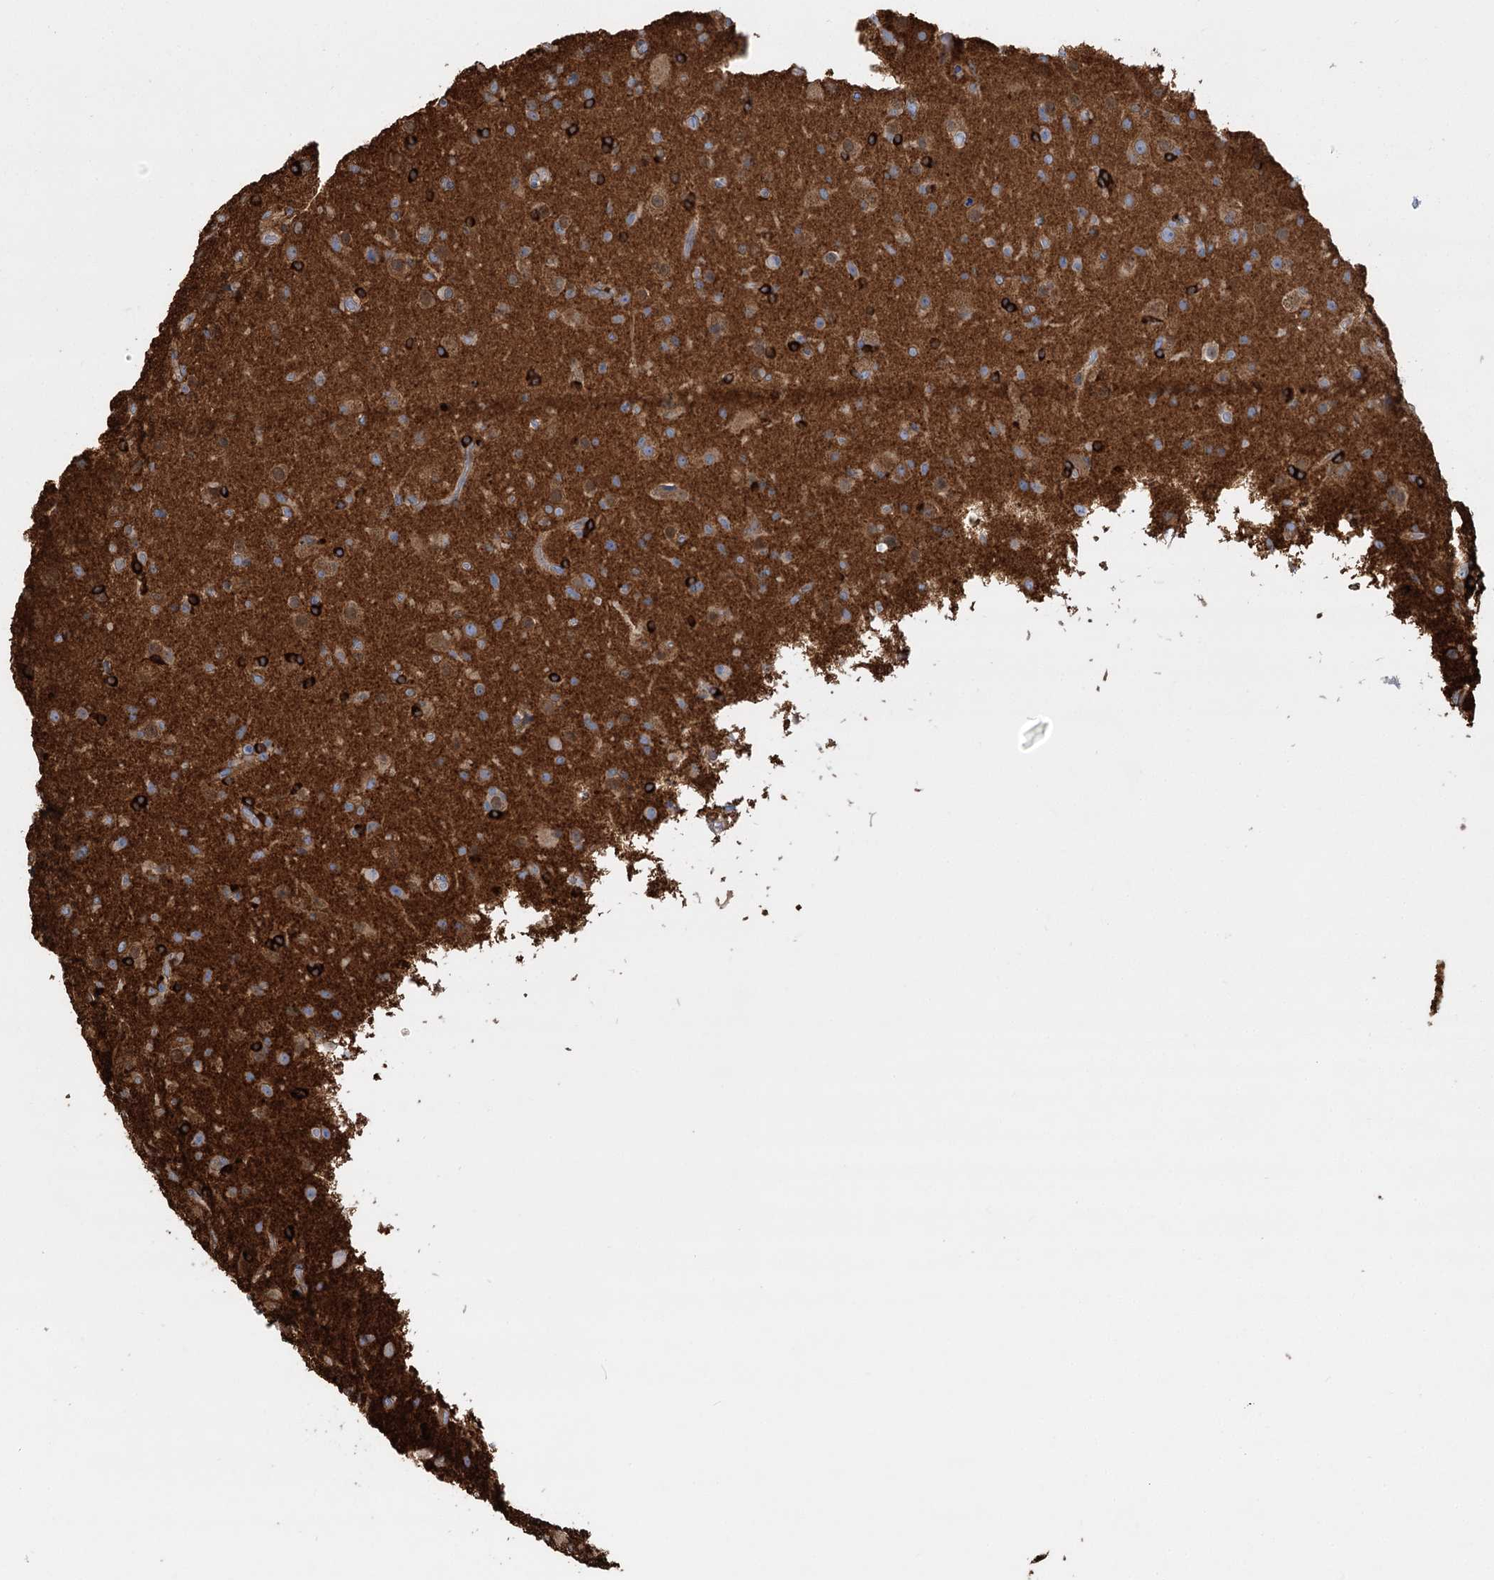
{"staining": {"intensity": "weak", "quantity": ">75%", "location": "cytoplasmic/membranous"}, "tissue": "glioma", "cell_type": "Tumor cells", "image_type": "cancer", "snomed": [{"axis": "morphology", "description": "Glioma, malignant, Low grade"}, {"axis": "topography", "description": "Brain"}], "caption": "DAB (3,3'-diaminobenzidine) immunohistochemical staining of human malignant low-grade glioma reveals weak cytoplasmic/membranous protein staining in about >75% of tumor cells. (Stains: DAB in brown, nuclei in blue, Microscopy: brightfield microscopy at high magnification).", "gene": "GUSB", "patient": {"sex": "male", "age": 65}}